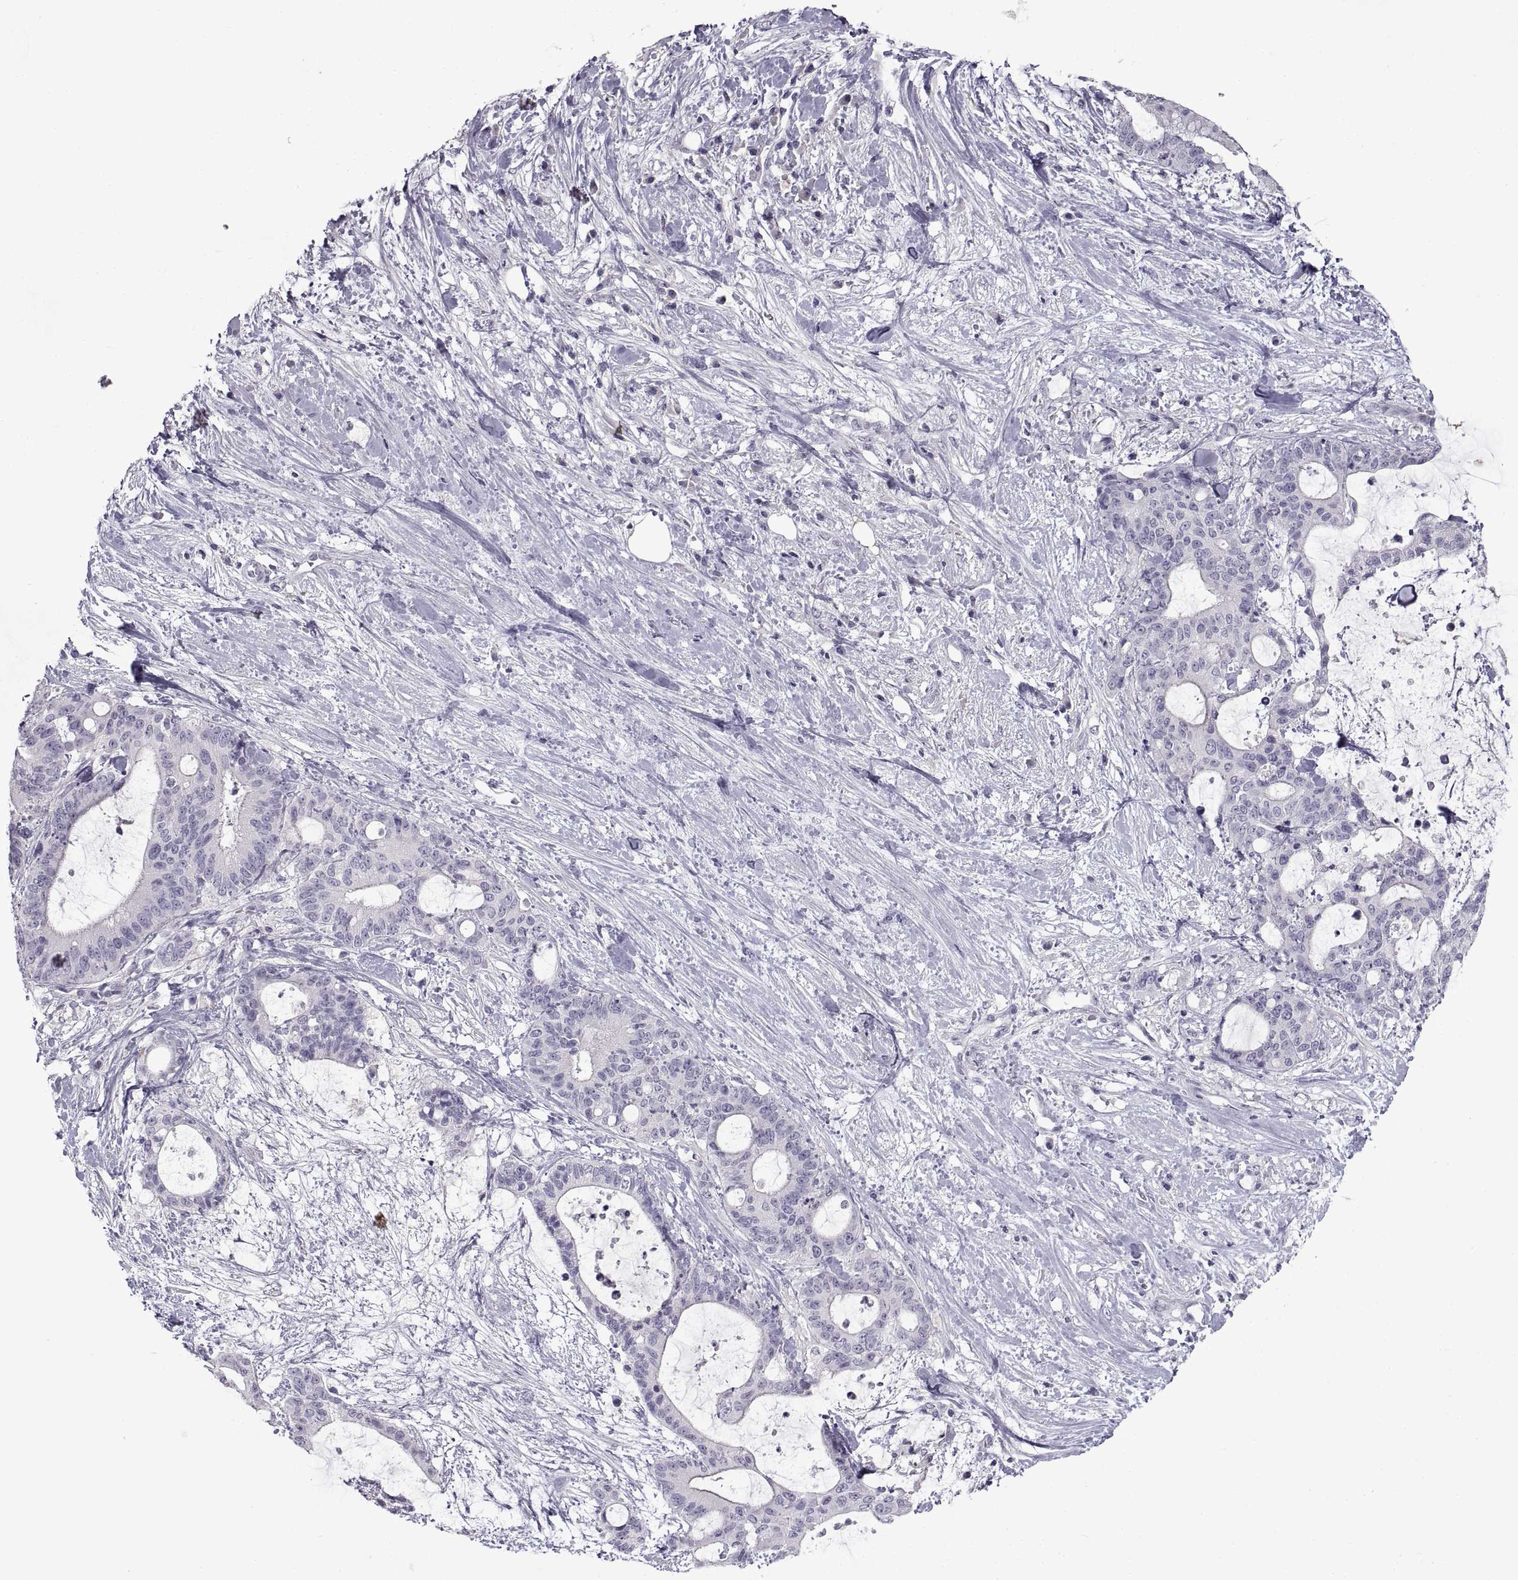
{"staining": {"intensity": "negative", "quantity": "none", "location": "none"}, "tissue": "liver cancer", "cell_type": "Tumor cells", "image_type": "cancer", "snomed": [{"axis": "morphology", "description": "Cholangiocarcinoma"}, {"axis": "topography", "description": "Liver"}], "caption": "Cholangiocarcinoma (liver) was stained to show a protein in brown. There is no significant expression in tumor cells. Brightfield microscopy of immunohistochemistry (IHC) stained with DAB (brown) and hematoxylin (blue), captured at high magnification.", "gene": "BSPH1", "patient": {"sex": "female", "age": 73}}